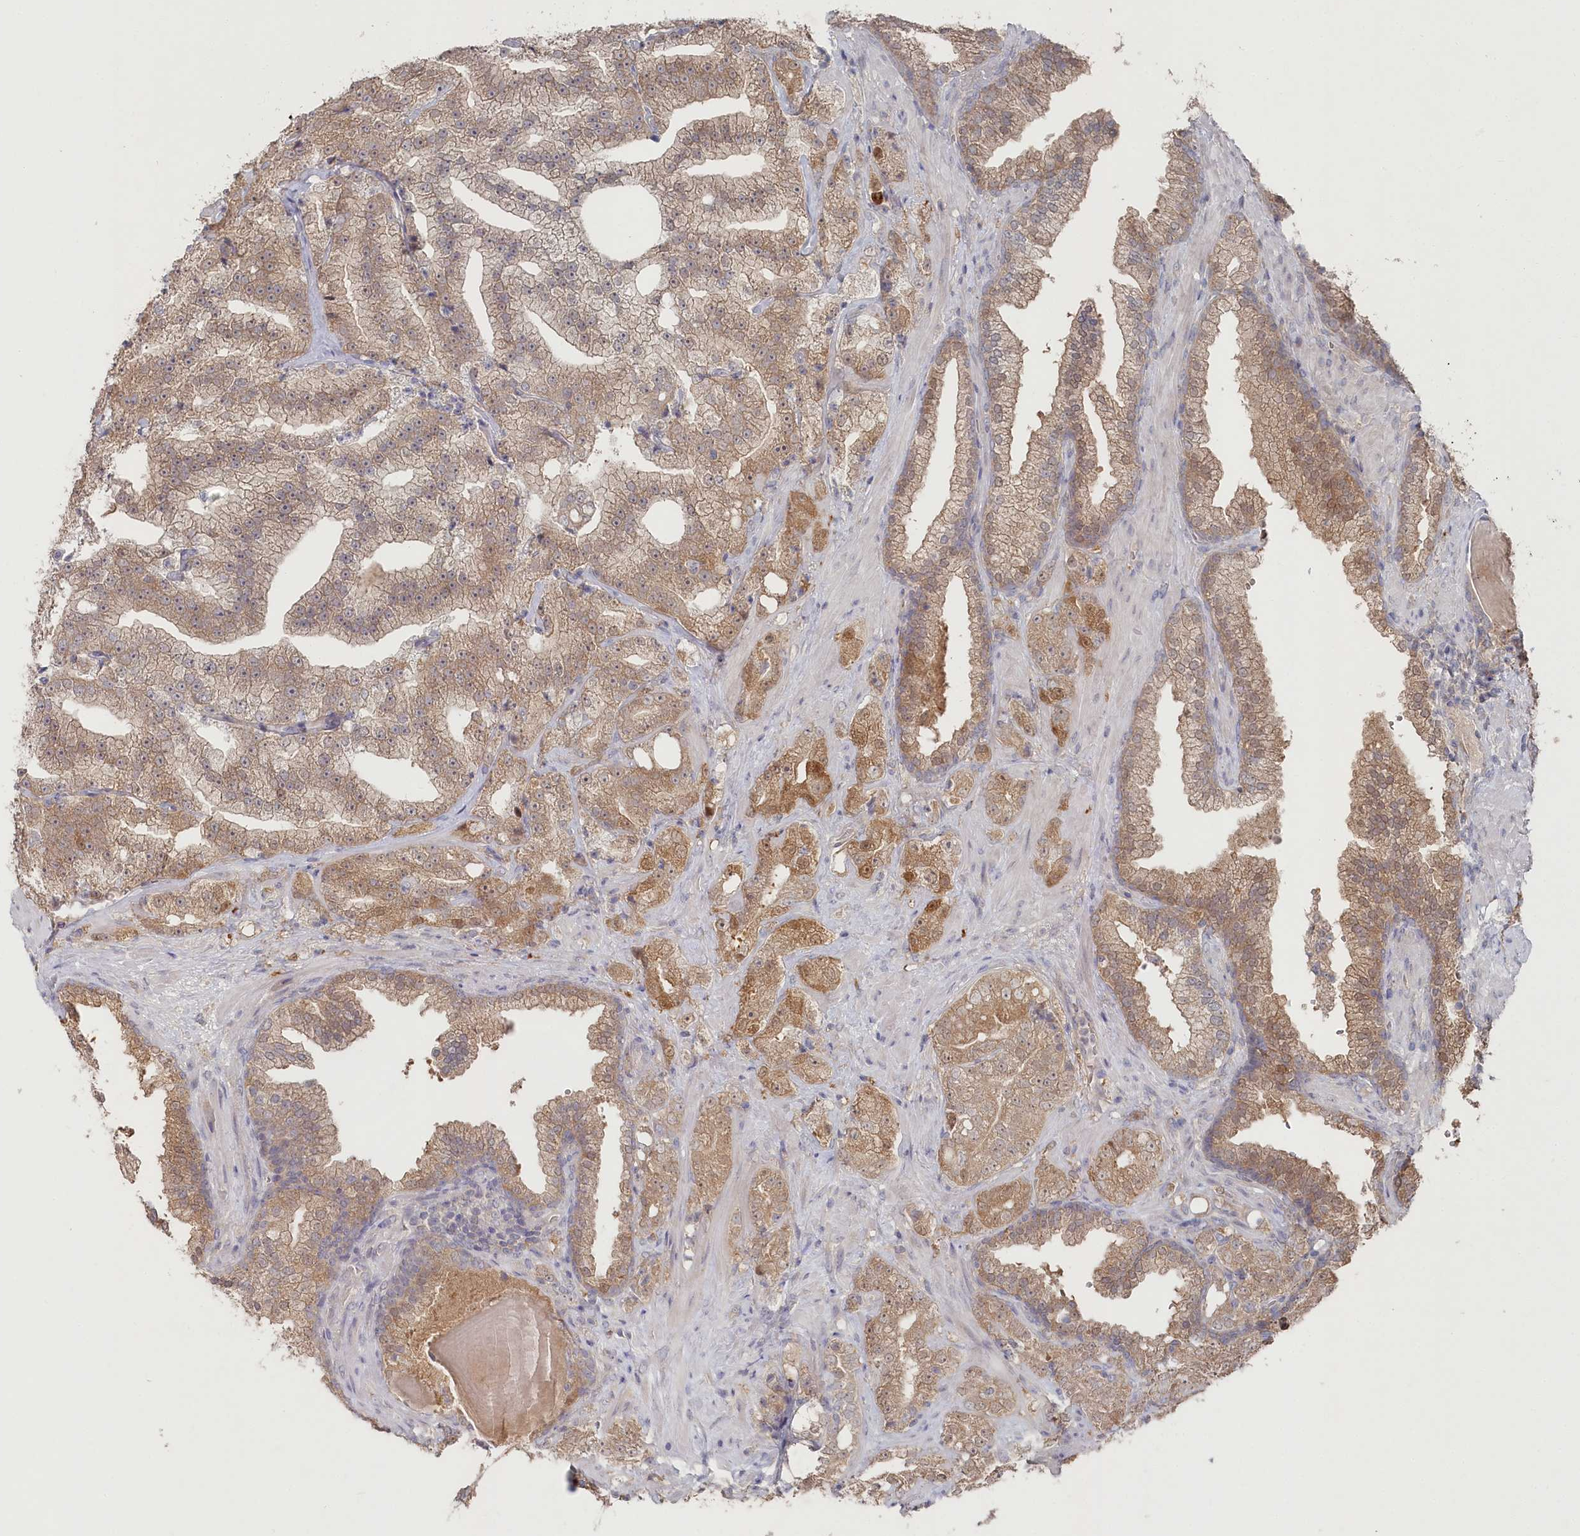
{"staining": {"intensity": "weak", "quantity": ">75%", "location": "cytoplasmic/membranous"}, "tissue": "prostate cancer", "cell_type": "Tumor cells", "image_type": "cancer", "snomed": [{"axis": "morphology", "description": "Adenocarcinoma, High grade"}, {"axis": "topography", "description": "Prostate"}], "caption": "IHC of human prostate cancer demonstrates low levels of weak cytoplasmic/membranous expression in approximately >75% of tumor cells.", "gene": "TGFBRAP1", "patient": {"sex": "male", "age": 64}}